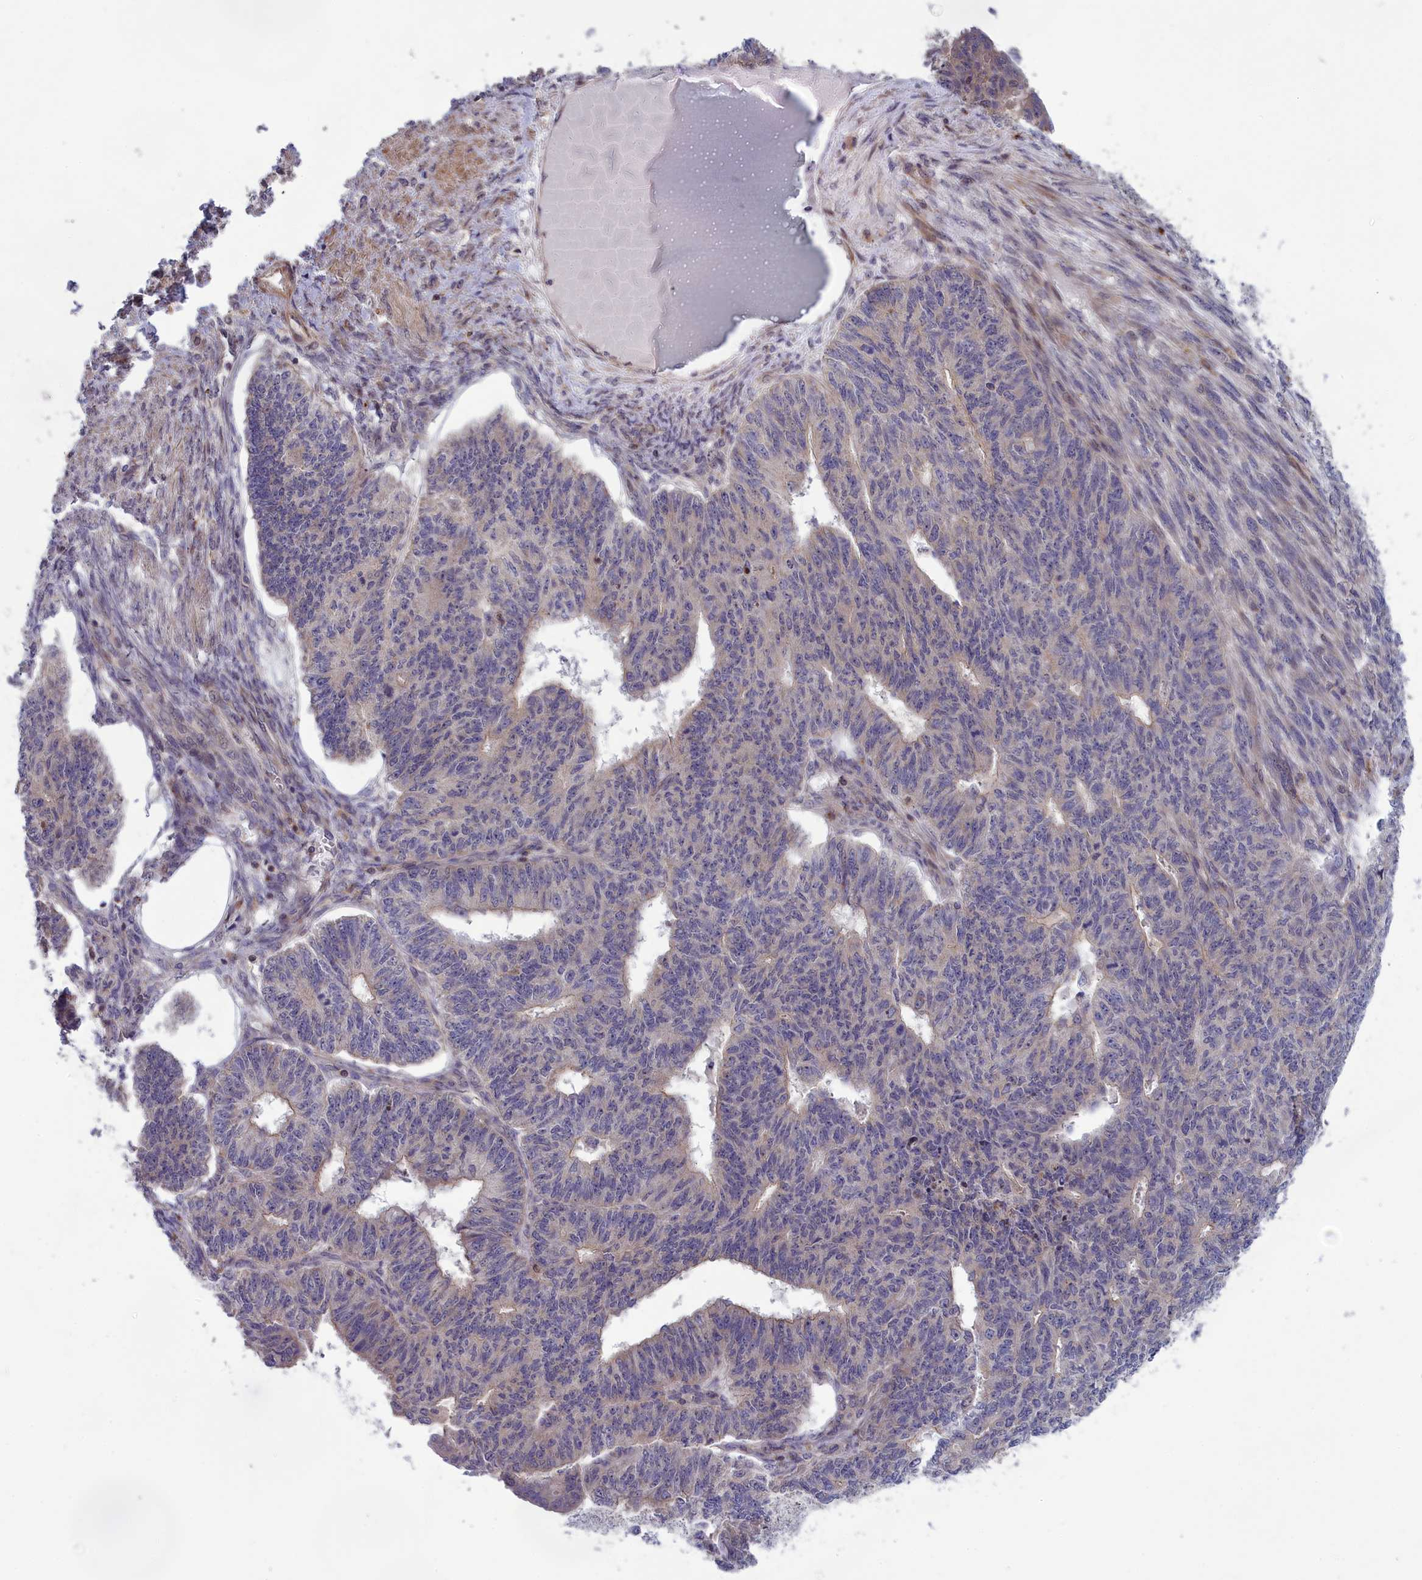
{"staining": {"intensity": "weak", "quantity": "<25%", "location": "cytoplasmic/membranous"}, "tissue": "endometrial cancer", "cell_type": "Tumor cells", "image_type": "cancer", "snomed": [{"axis": "morphology", "description": "Adenocarcinoma, NOS"}, {"axis": "topography", "description": "Endometrium"}], "caption": "This histopathology image is of endometrial cancer (adenocarcinoma) stained with IHC to label a protein in brown with the nuclei are counter-stained blue. There is no expression in tumor cells.", "gene": "BLTP2", "patient": {"sex": "female", "age": 32}}